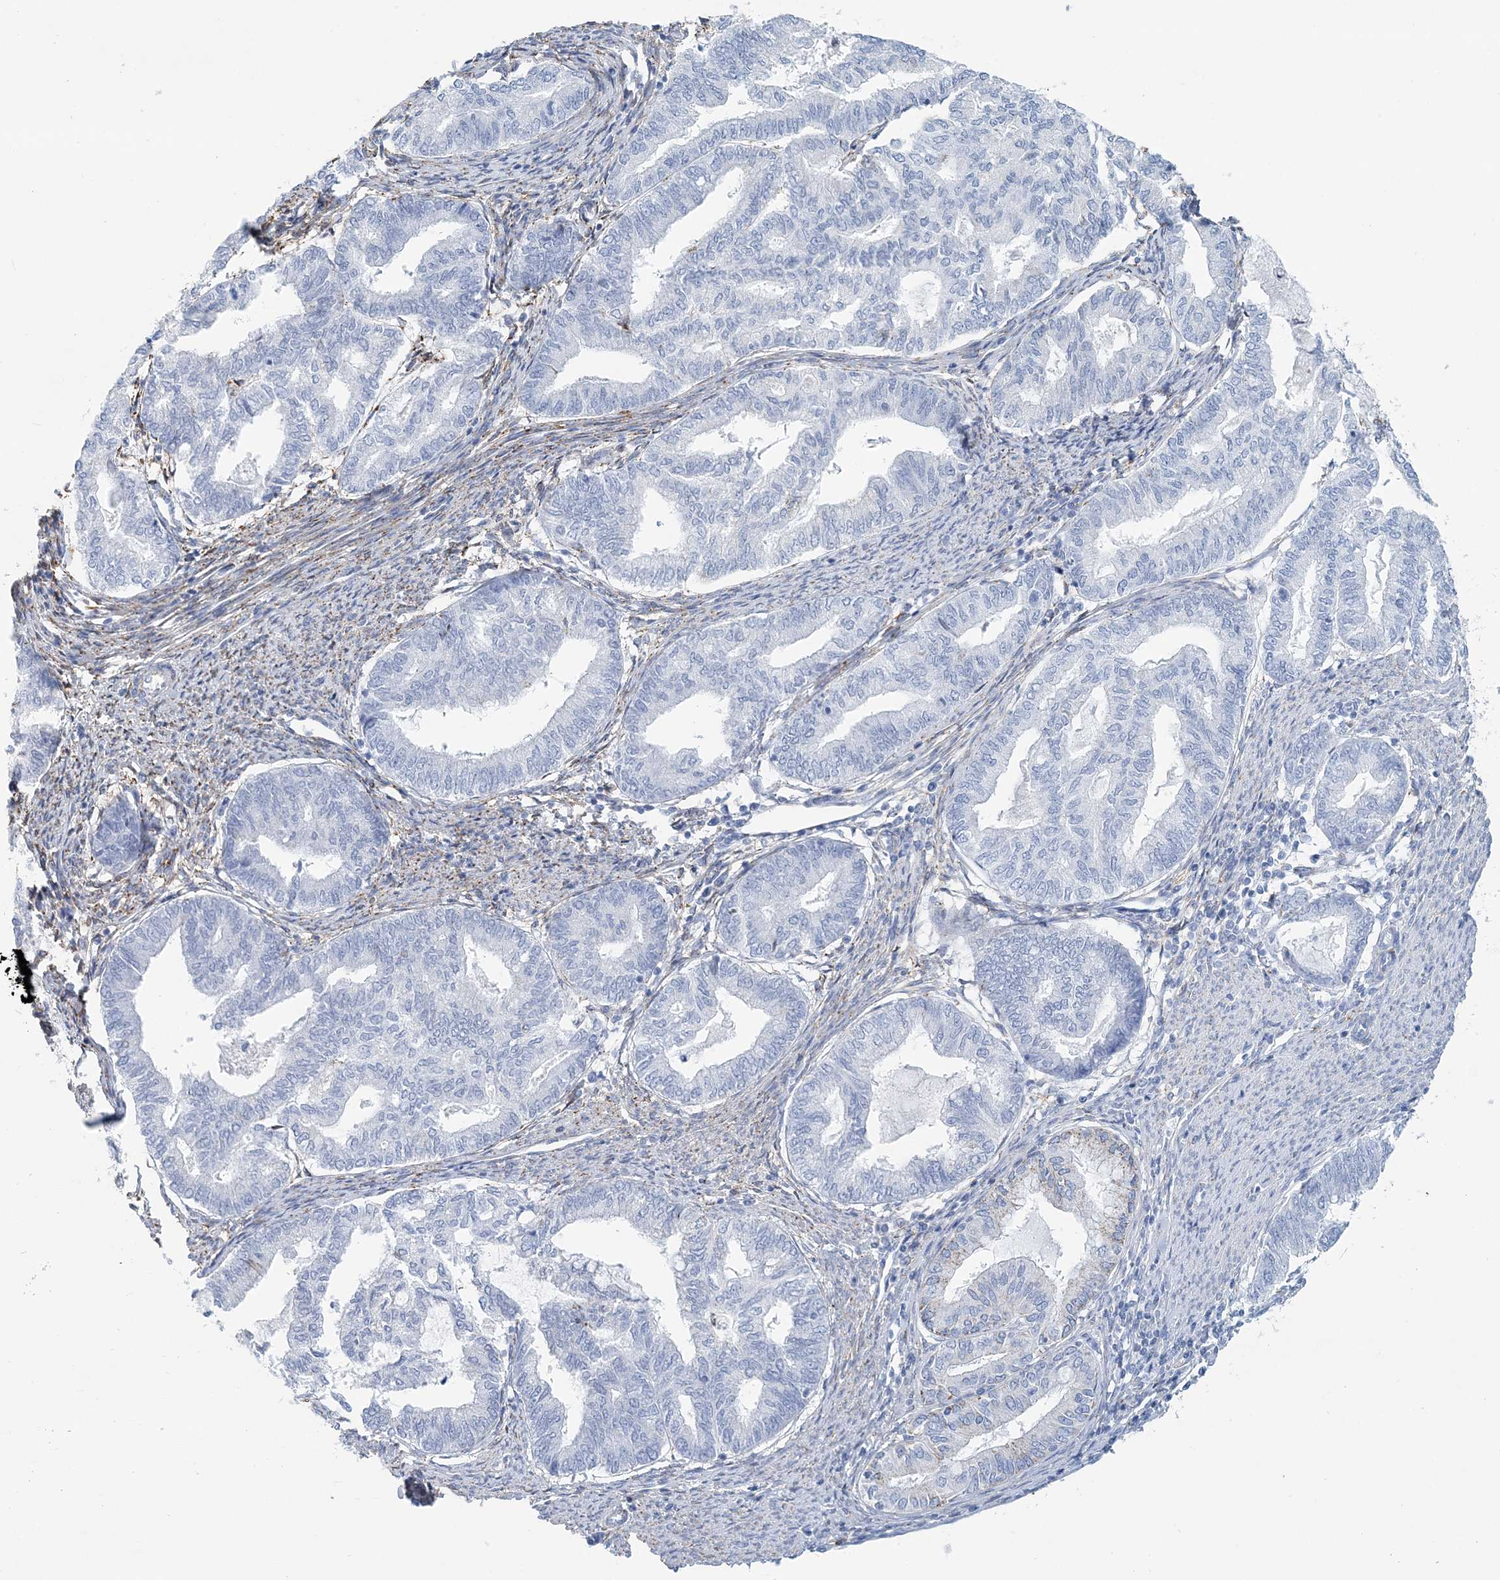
{"staining": {"intensity": "negative", "quantity": "none", "location": "none"}, "tissue": "endometrial cancer", "cell_type": "Tumor cells", "image_type": "cancer", "snomed": [{"axis": "morphology", "description": "Adenocarcinoma, NOS"}, {"axis": "topography", "description": "Endometrium"}], "caption": "Immunohistochemistry (IHC) micrograph of neoplastic tissue: endometrial cancer (adenocarcinoma) stained with DAB (3,3'-diaminobenzidine) reveals no significant protein positivity in tumor cells. Nuclei are stained in blue.", "gene": "NKX6-1", "patient": {"sex": "female", "age": 79}}